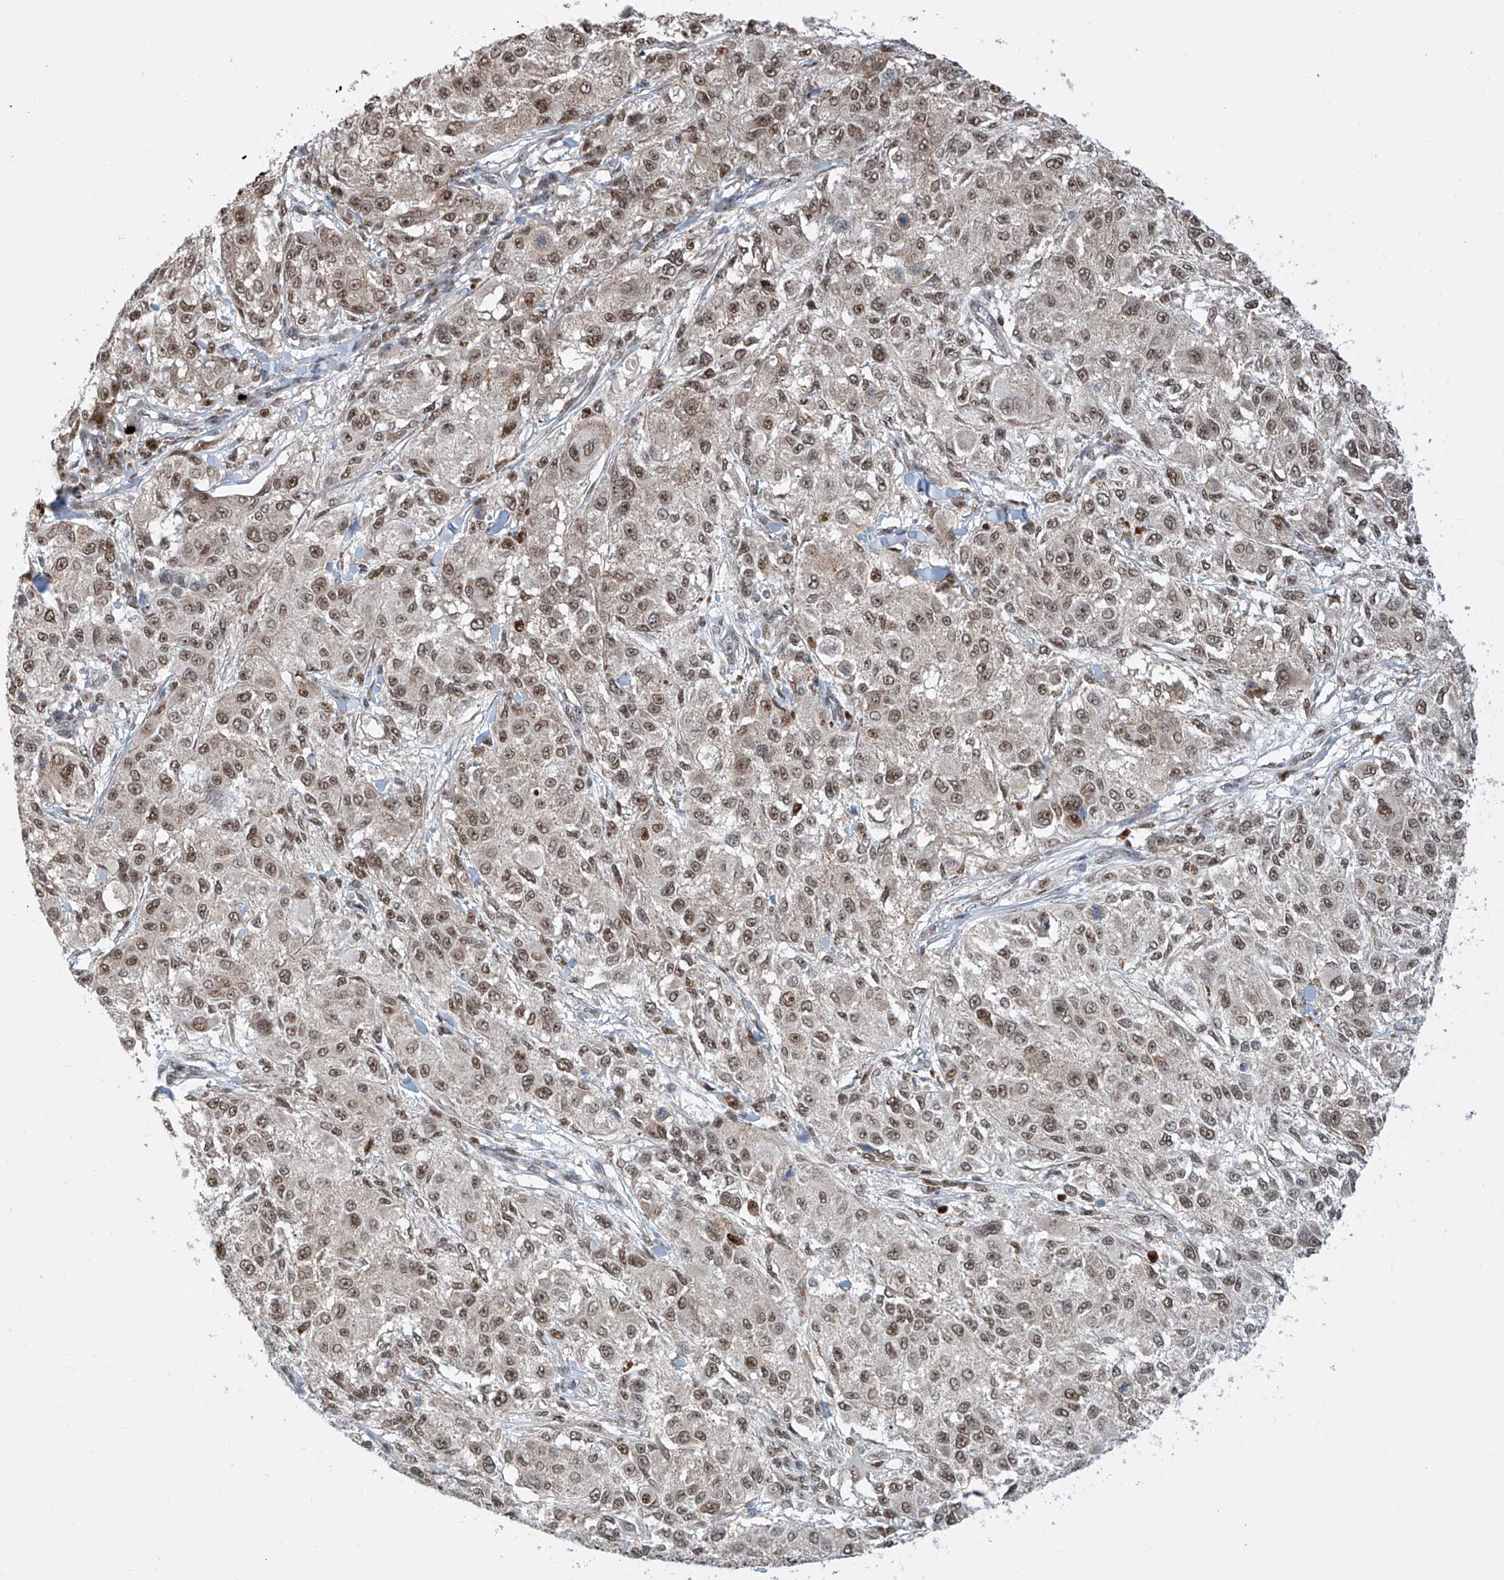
{"staining": {"intensity": "moderate", "quantity": ">75%", "location": "nuclear"}, "tissue": "melanoma", "cell_type": "Tumor cells", "image_type": "cancer", "snomed": [{"axis": "morphology", "description": "Necrosis, NOS"}, {"axis": "morphology", "description": "Malignant melanoma, NOS"}, {"axis": "topography", "description": "Skin"}], "caption": "Immunohistochemistry (DAB) staining of melanoma displays moderate nuclear protein expression in about >75% of tumor cells.", "gene": "SDE2", "patient": {"sex": "female", "age": 87}}